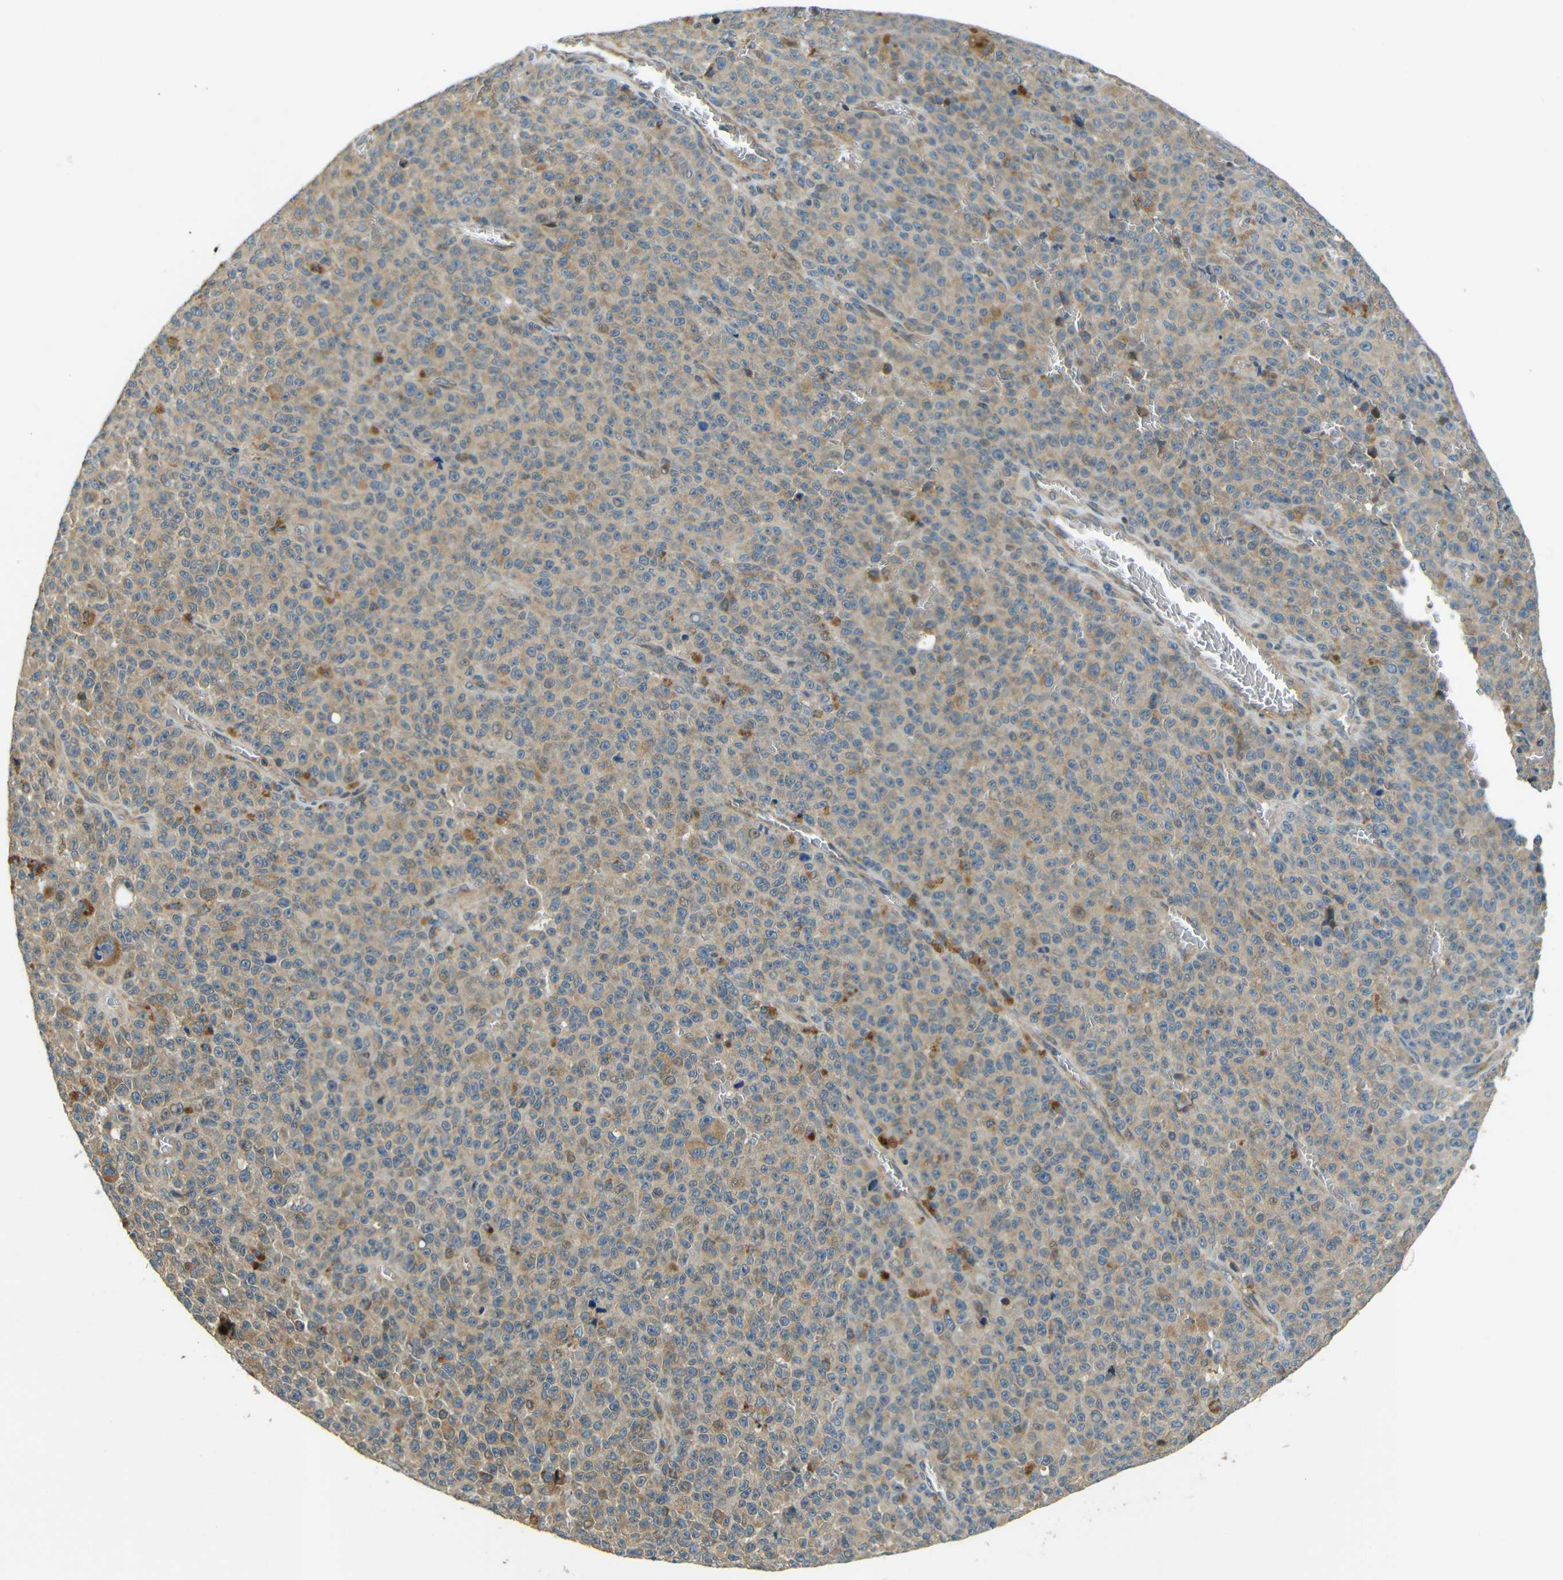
{"staining": {"intensity": "weak", "quantity": "25%-75%", "location": "cytoplasmic/membranous"}, "tissue": "melanoma", "cell_type": "Tumor cells", "image_type": "cancer", "snomed": [{"axis": "morphology", "description": "Malignant melanoma, NOS"}, {"axis": "topography", "description": "Skin"}], "caption": "Immunohistochemistry (IHC) photomicrograph of neoplastic tissue: melanoma stained using immunohistochemistry exhibits low levels of weak protein expression localized specifically in the cytoplasmic/membranous of tumor cells, appearing as a cytoplasmic/membranous brown color.", "gene": "FNDC3A", "patient": {"sex": "female", "age": 82}}